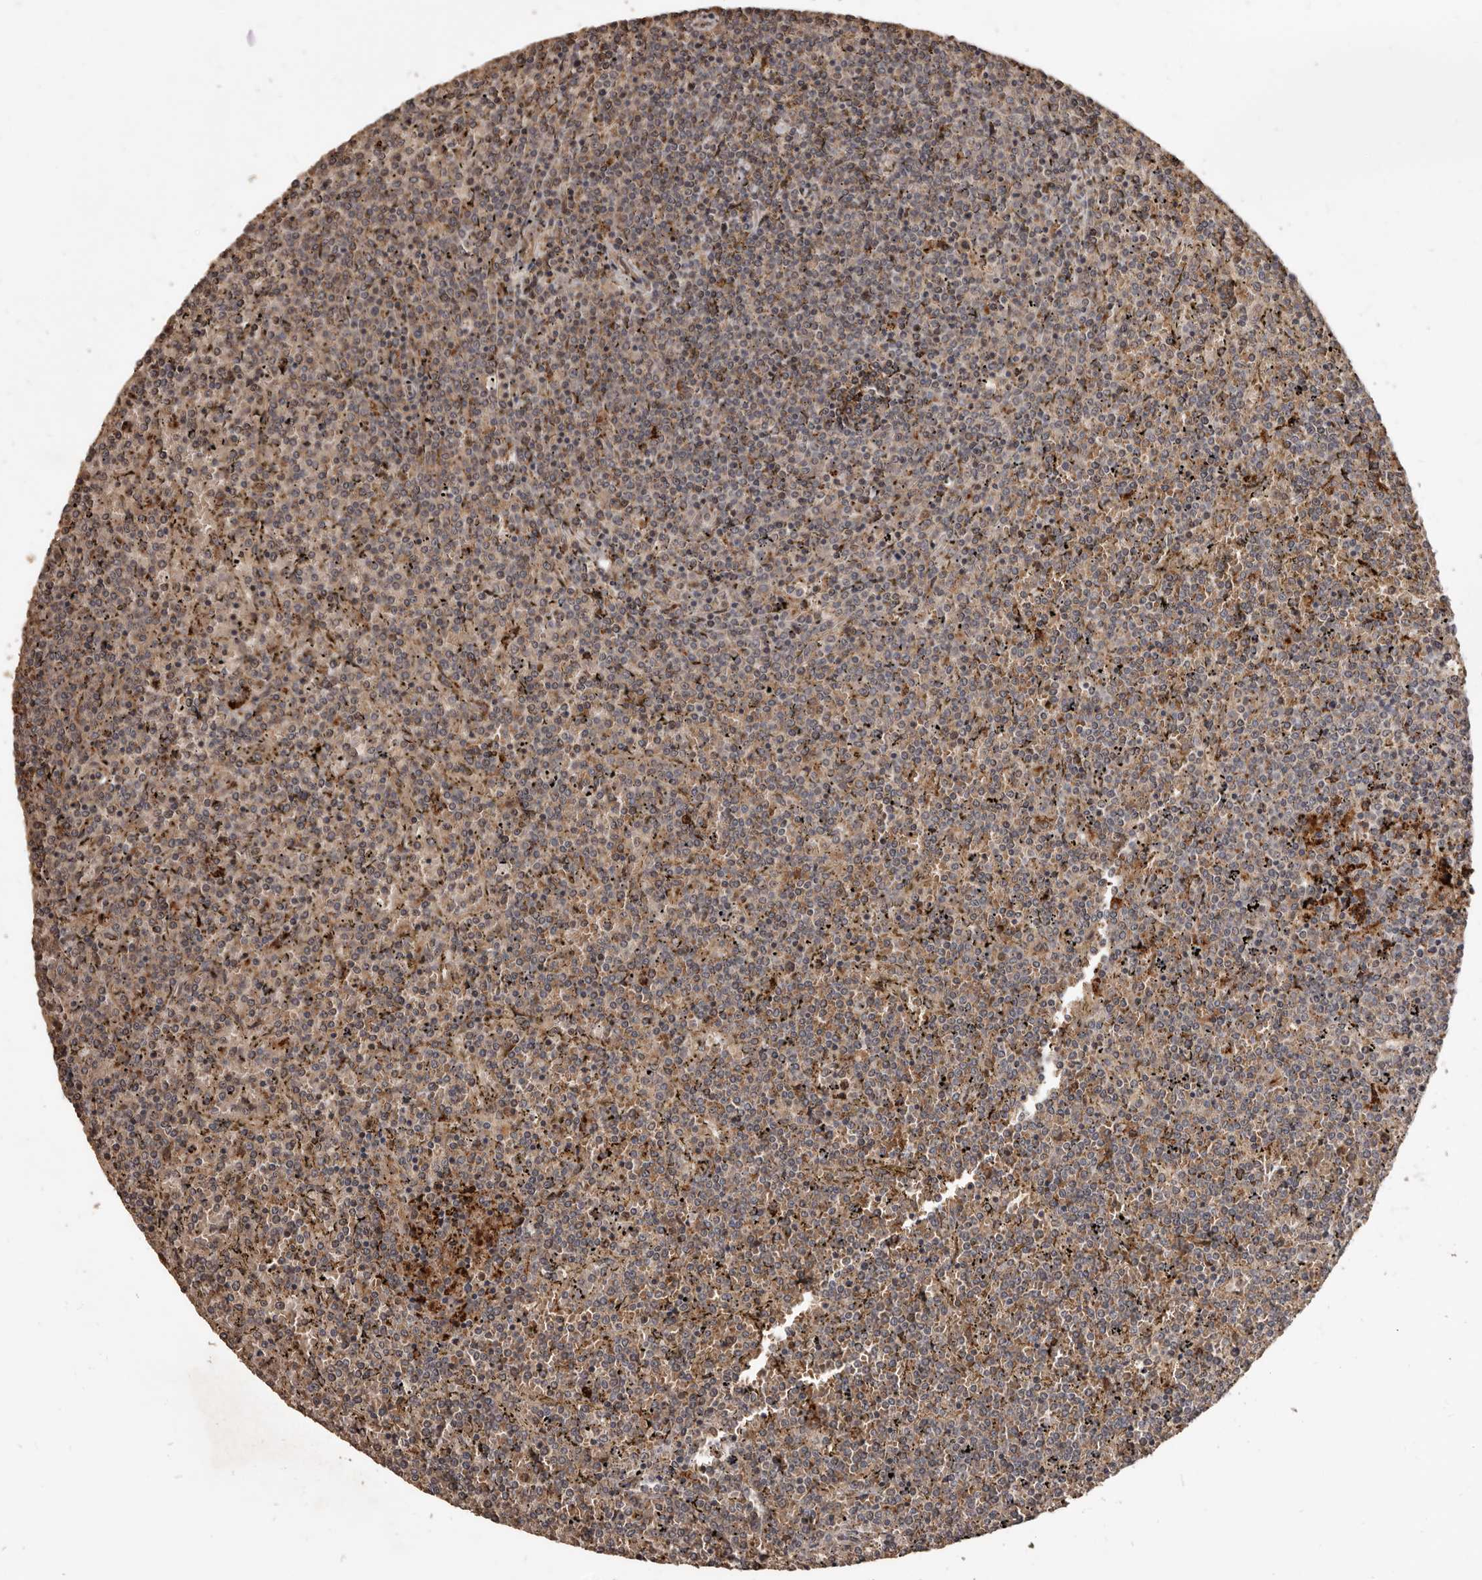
{"staining": {"intensity": "weak", "quantity": "<25%", "location": "cytoplasmic/membranous"}, "tissue": "lymphoma", "cell_type": "Tumor cells", "image_type": "cancer", "snomed": [{"axis": "morphology", "description": "Malignant lymphoma, non-Hodgkin's type, Low grade"}, {"axis": "topography", "description": "Spleen"}], "caption": "Immunohistochemistry (IHC) image of malignant lymphoma, non-Hodgkin's type (low-grade) stained for a protein (brown), which exhibits no positivity in tumor cells.", "gene": "AKAP7", "patient": {"sex": "female", "age": 19}}